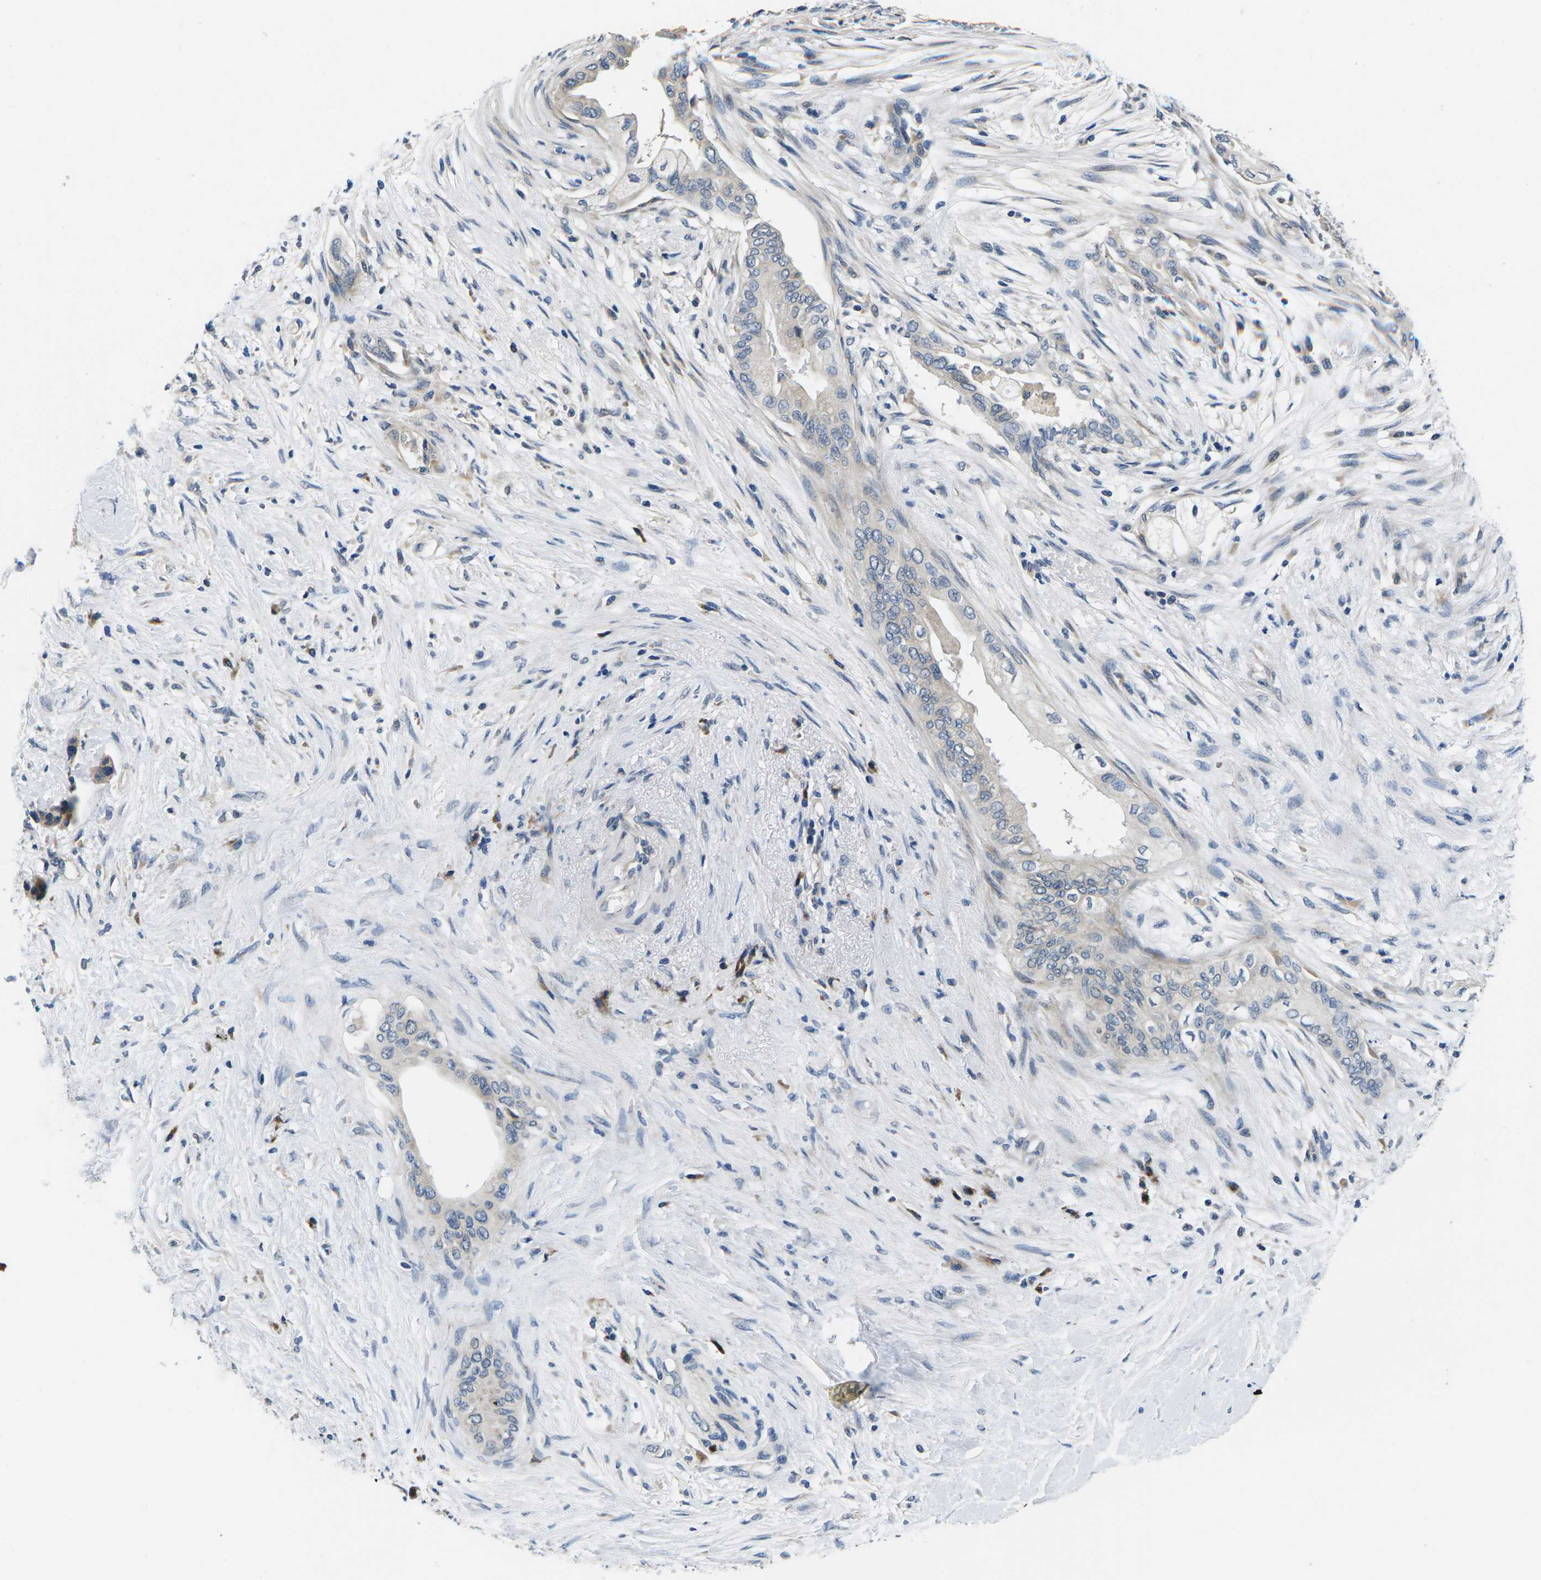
{"staining": {"intensity": "weak", "quantity": "<25%", "location": "cytoplasmic/membranous"}, "tissue": "pancreatic cancer", "cell_type": "Tumor cells", "image_type": "cancer", "snomed": [{"axis": "morphology", "description": "Normal tissue, NOS"}, {"axis": "morphology", "description": "Adenocarcinoma, NOS"}, {"axis": "topography", "description": "Pancreas"}, {"axis": "topography", "description": "Duodenum"}], "caption": "Tumor cells show no significant positivity in pancreatic cancer (adenocarcinoma). (DAB (3,3'-diaminobenzidine) immunohistochemistry visualized using brightfield microscopy, high magnification).", "gene": "ERGIC3", "patient": {"sex": "female", "age": 60}}